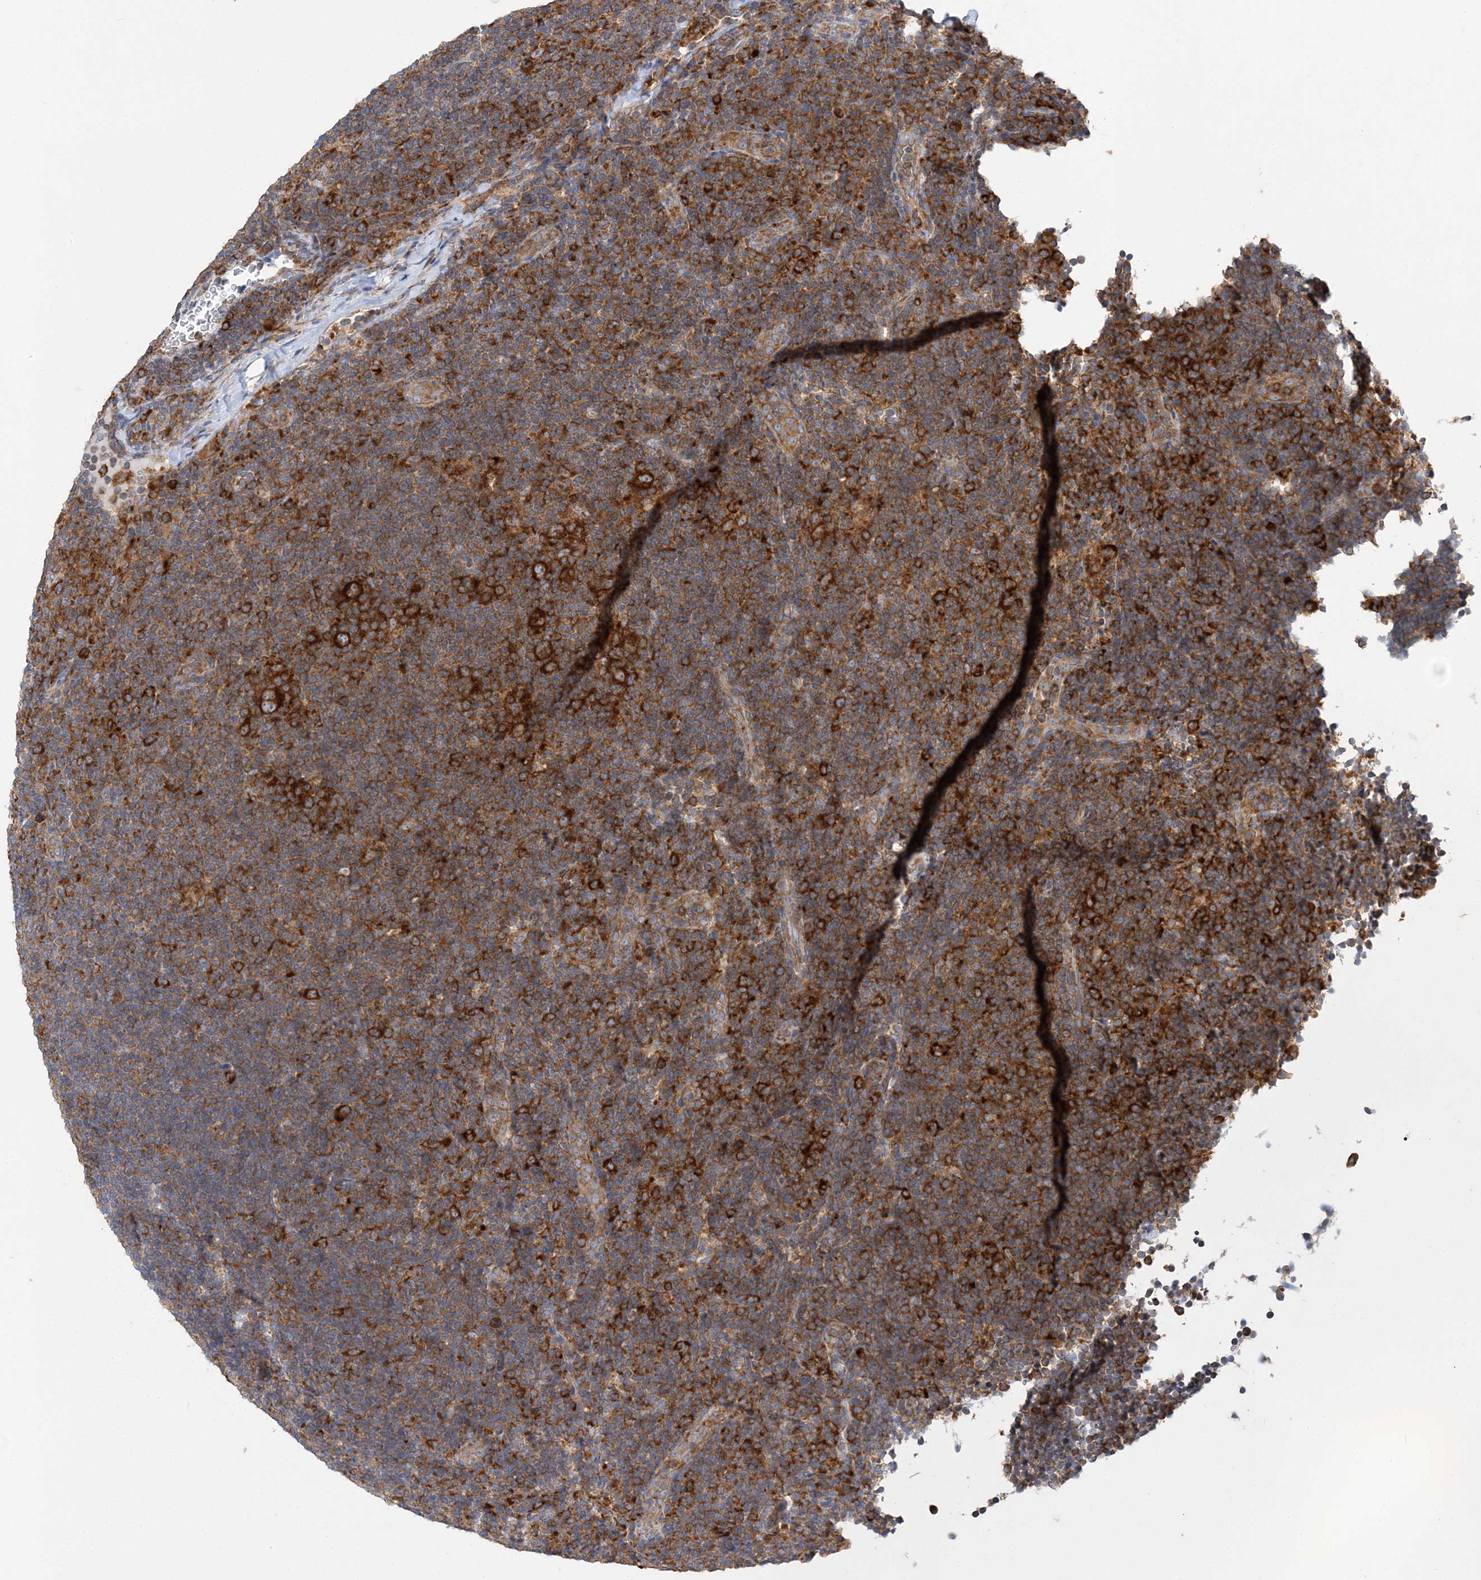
{"staining": {"intensity": "strong", "quantity": ">75%", "location": "cytoplasmic/membranous"}, "tissue": "lymphoma", "cell_type": "Tumor cells", "image_type": "cancer", "snomed": [{"axis": "morphology", "description": "Hodgkin's disease, NOS"}, {"axis": "topography", "description": "Lymph node"}], "caption": "The image demonstrates a brown stain indicating the presence of a protein in the cytoplasmic/membranous of tumor cells in lymphoma.", "gene": "LARP4B", "patient": {"sex": "female", "age": 57}}